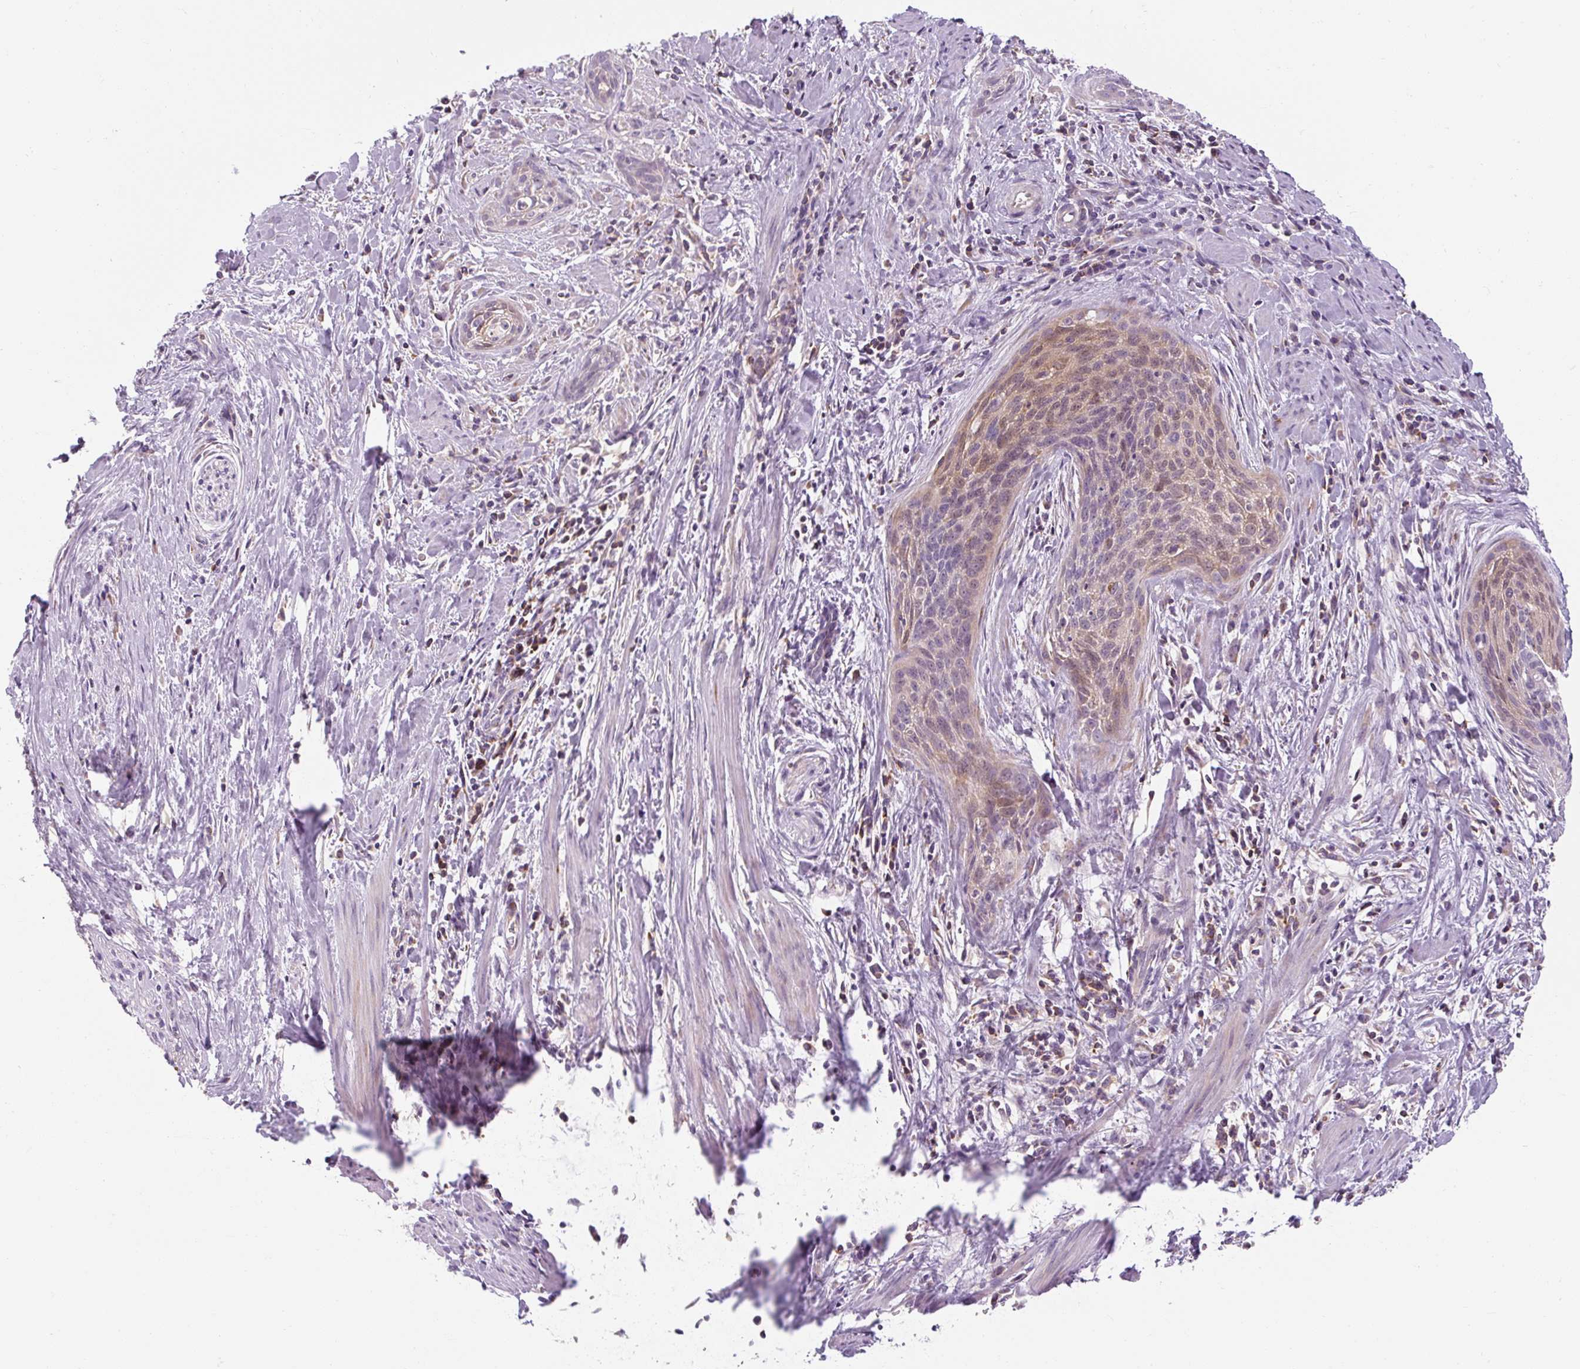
{"staining": {"intensity": "moderate", "quantity": "<25%", "location": "cytoplasmic/membranous,nuclear"}, "tissue": "cervical cancer", "cell_type": "Tumor cells", "image_type": "cancer", "snomed": [{"axis": "morphology", "description": "Squamous cell carcinoma, NOS"}, {"axis": "topography", "description": "Cervix"}], "caption": "Immunohistochemical staining of human cervical cancer shows low levels of moderate cytoplasmic/membranous and nuclear protein positivity in approximately <25% of tumor cells.", "gene": "TIGD2", "patient": {"sex": "female", "age": 55}}